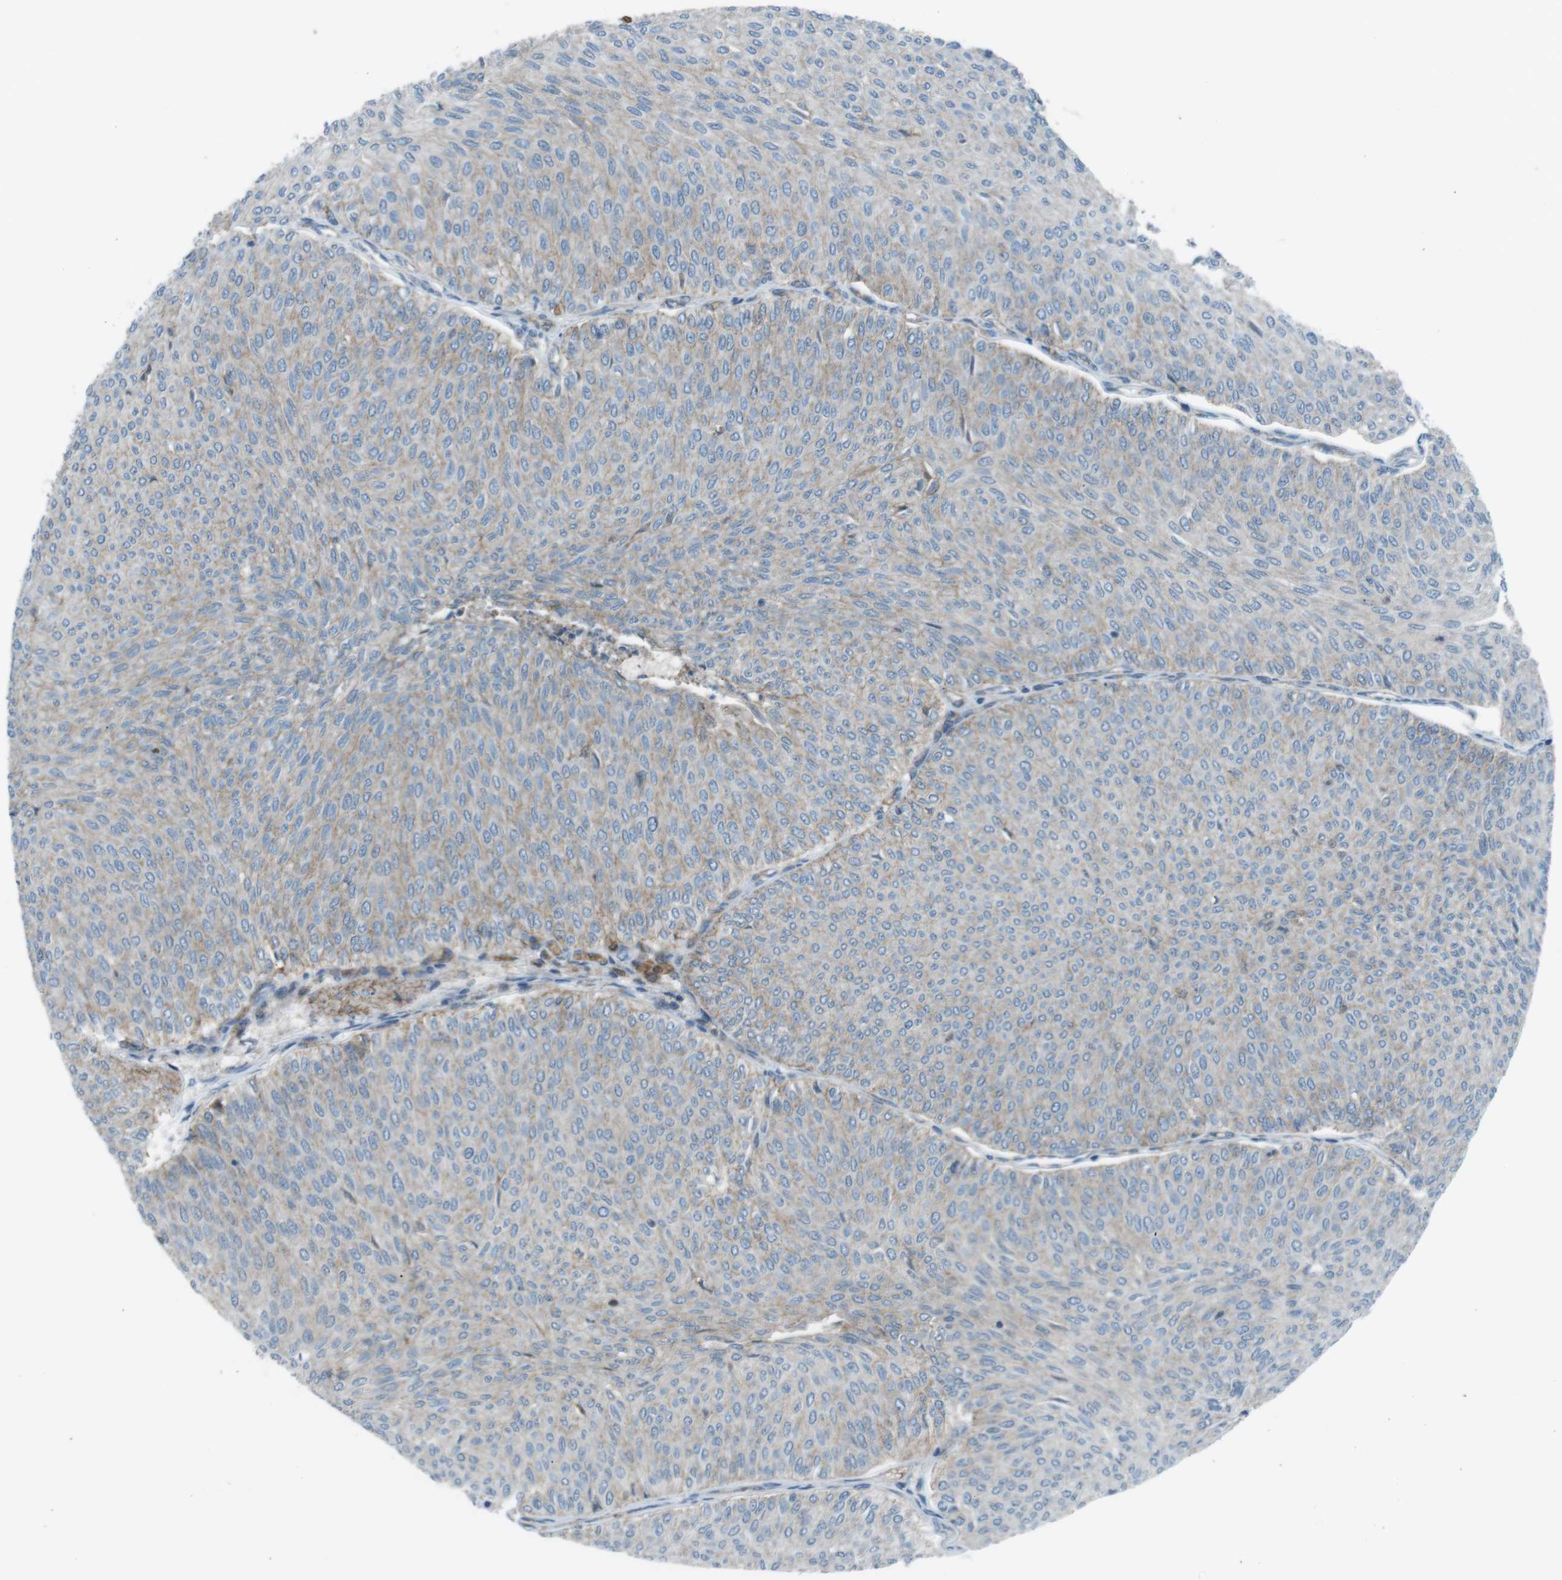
{"staining": {"intensity": "weak", "quantity": "25%-75%", "location": "cytoplasmic/membranous"}, "tissue": "urothelial cancer", "cell_type": "Tumor cells", "image_type": "cancer", "snomed": [{"axis": "morphology", "description": "Urothelial carcinoma, Low grade"}, {"axis": "topography", "description": "Urinary bladder"}], "caption": "Weak cytoplasmic/membranous protein expression is identified in approximately 25%-75% of tumor cells in urothelial cancer.", "gene": "SPTA1", "patient": {"sex": "male", "age": 78}}